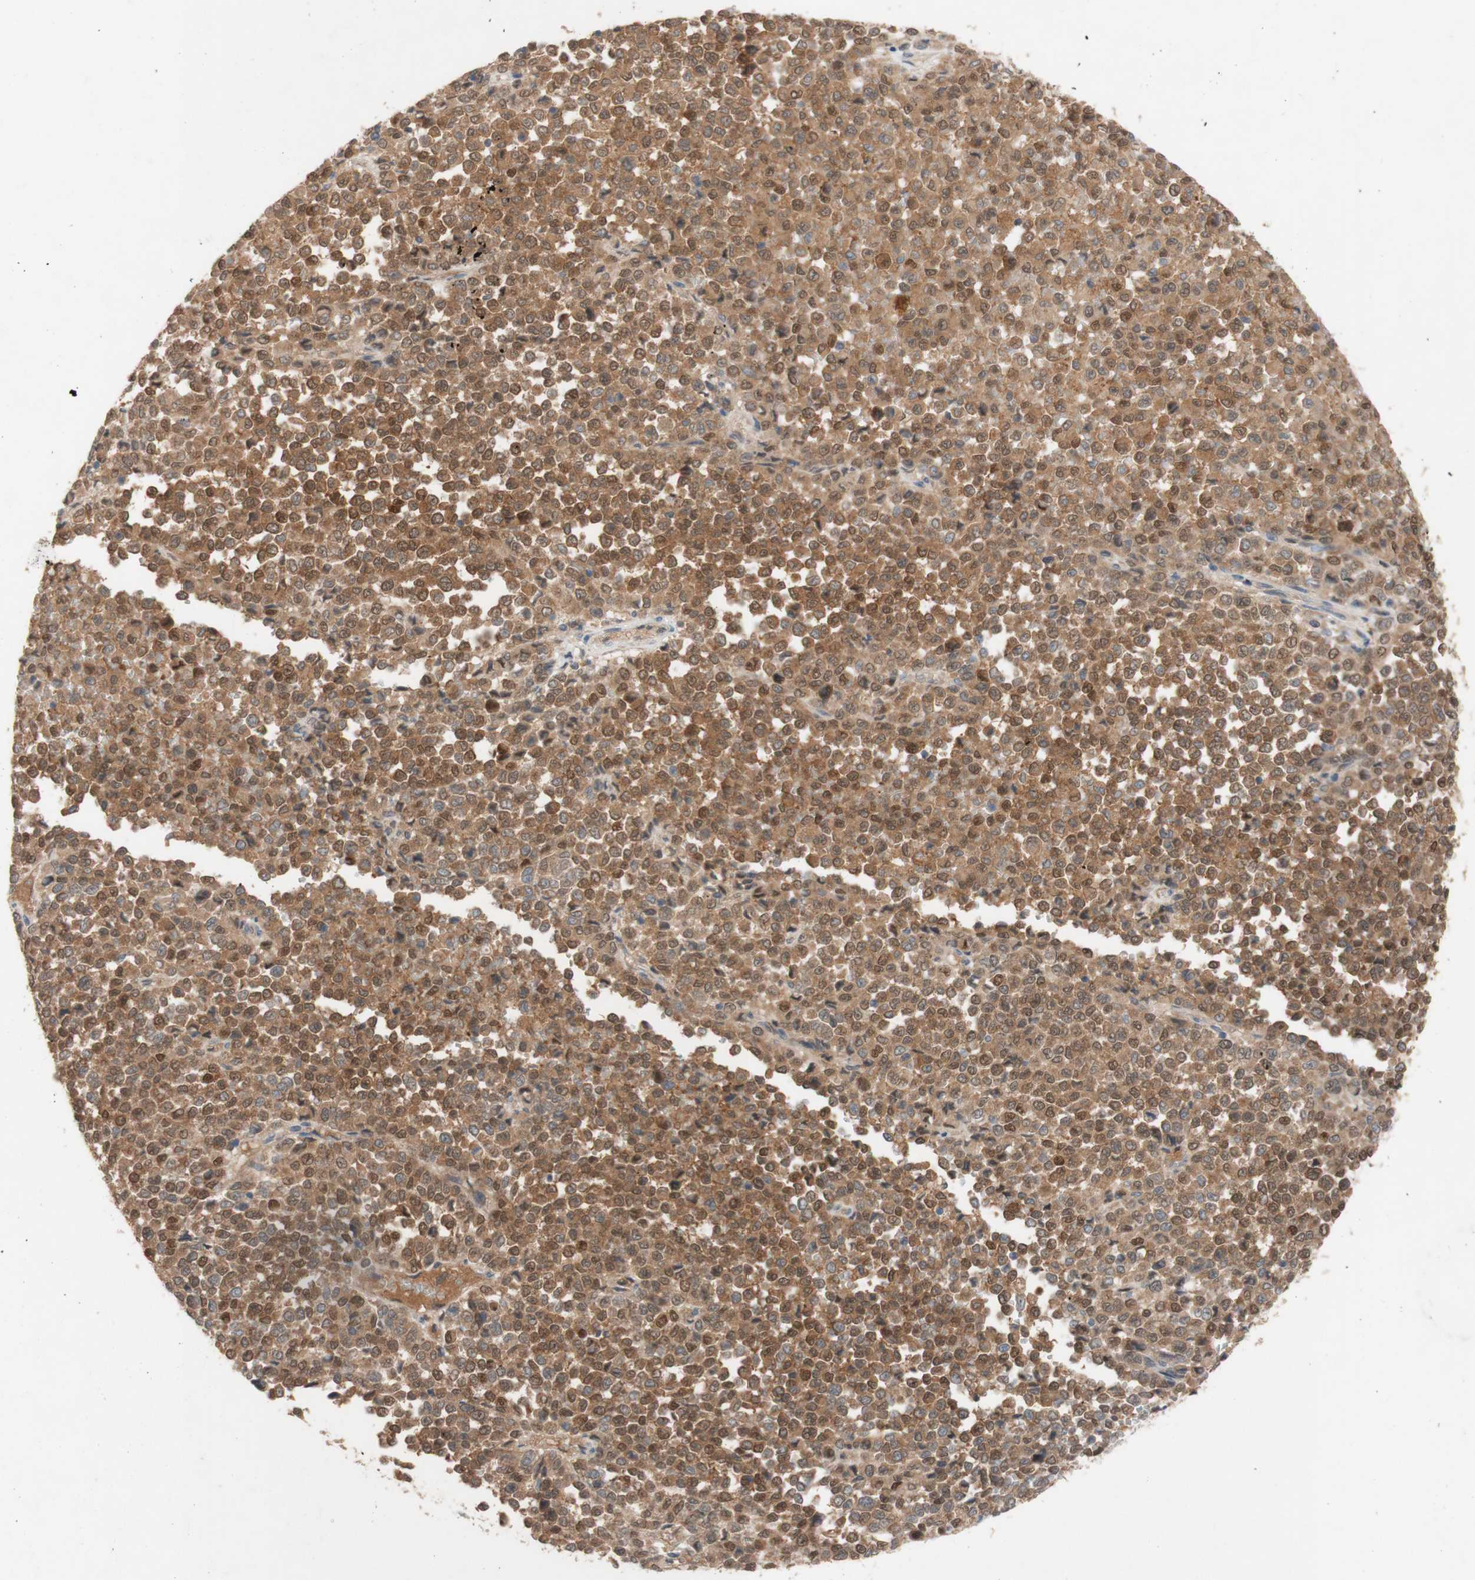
{"staining": {"intensity": "moderate", "quantity": ">75%", "location": "cytoplasmic/membranous,nuclear"}, "tissue": "melanoma", "cell_type": "Tumor cells", "image_type": "cancer", "snomed": [{"axis": "morphology", "description": "Malignant melanoma, Metastatic site"}, {"axis": "topography", "description": "Pancreas"}], "caption": "There is medium levels of moderate cytoplasmic/membranous and nuclear expression in tumor cells of malignant melanoma (metastatic site), as demonstrated by immunohistochemical staining (brown color).", "gene": "PEX2", "patient": {"sex": "female", "age": 30}}